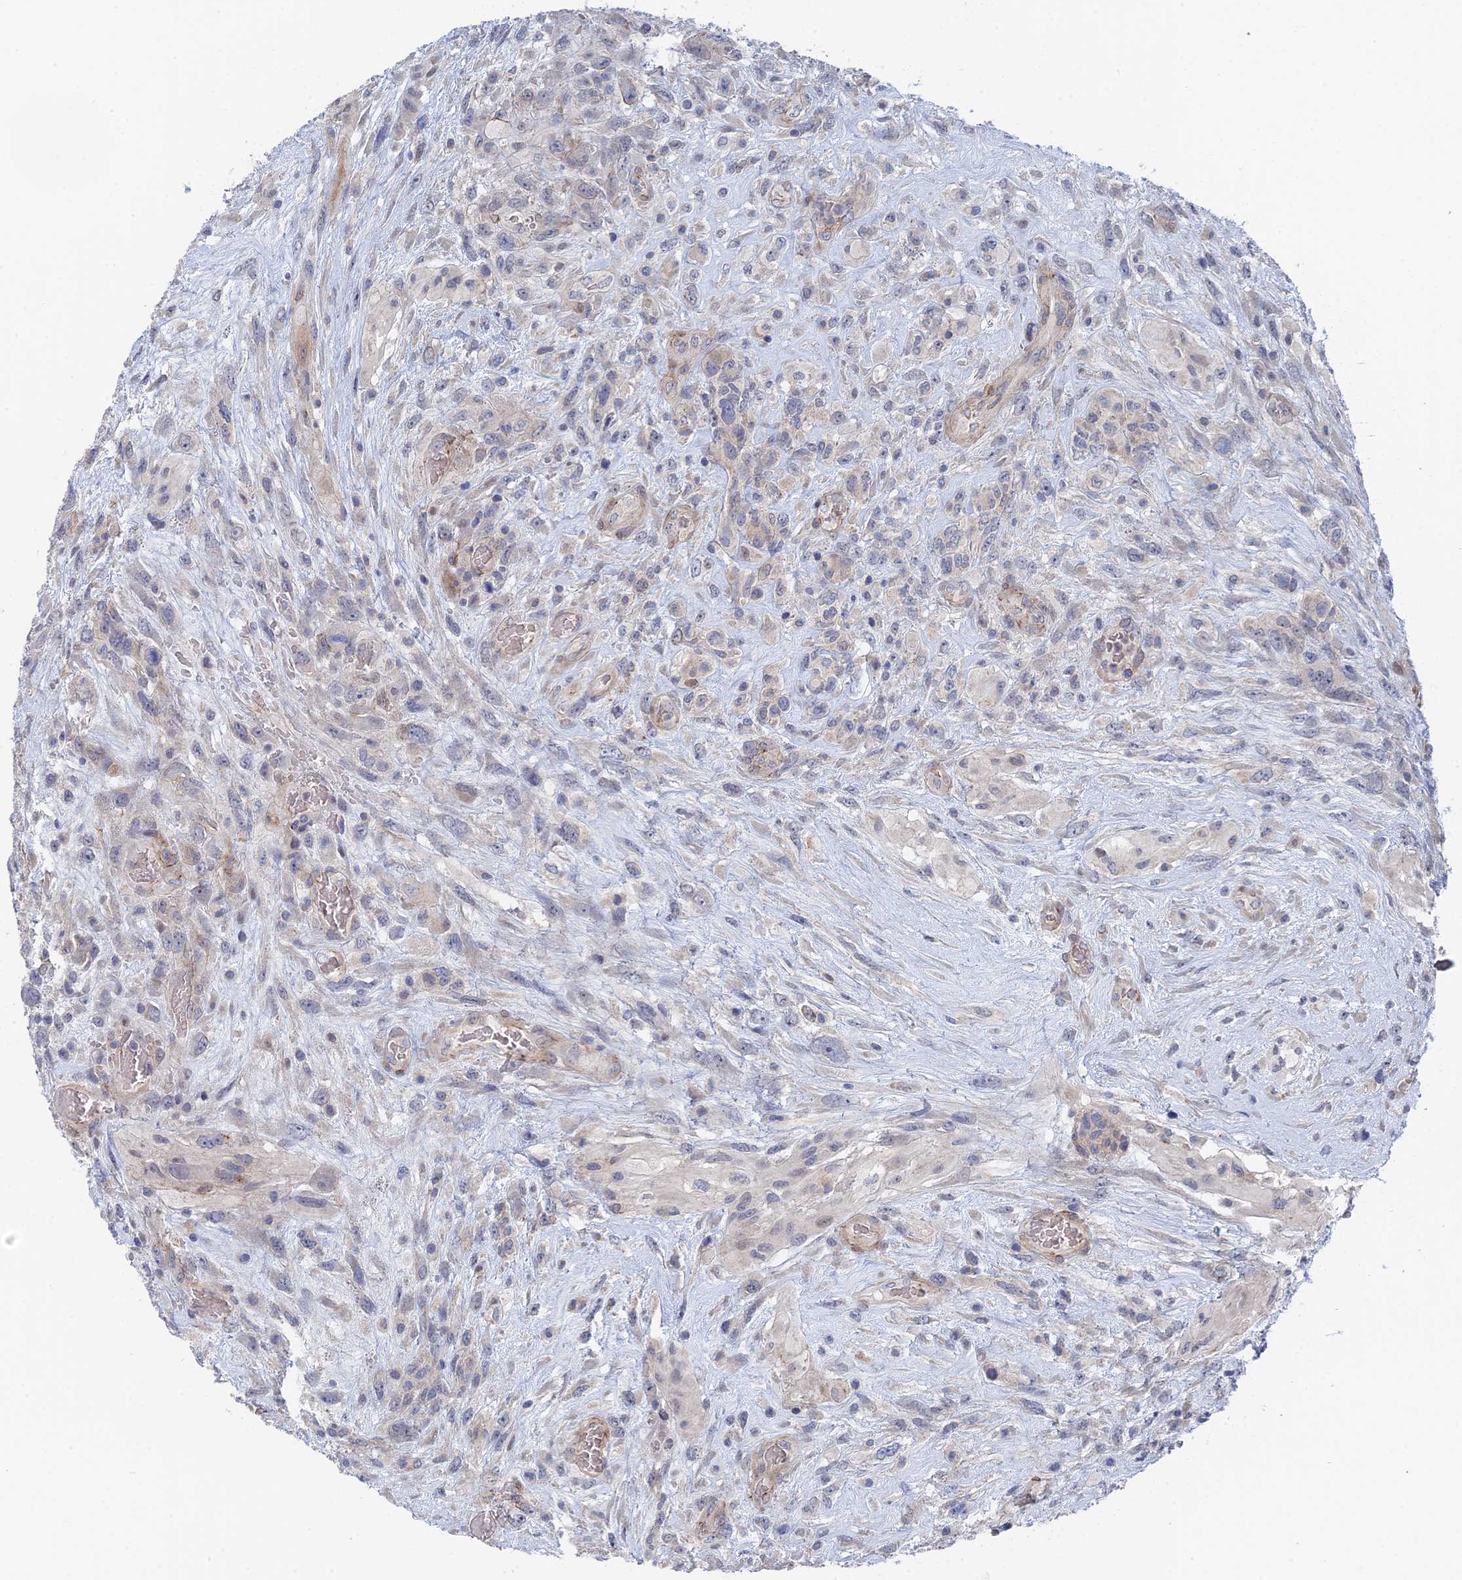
{"staining": {"intensity": "negative", "quantity": "none", "location": "none"}, "tissue": "glioma", "cell_type": "Tumor cells", "image_type": "cancer", "snomed": [{"axis": "morphology", "description": "Glioma, malignant, High grade"}, {"axis": "topography", "description": "Brain"}], "caption": "IHC image of human malignant glioma (high-grade) stained for a protein (brown), which demonstrates no staining in tumor cells.", "gene": "MTHFSD", "patient": {"sex": "male", "age": 61}}